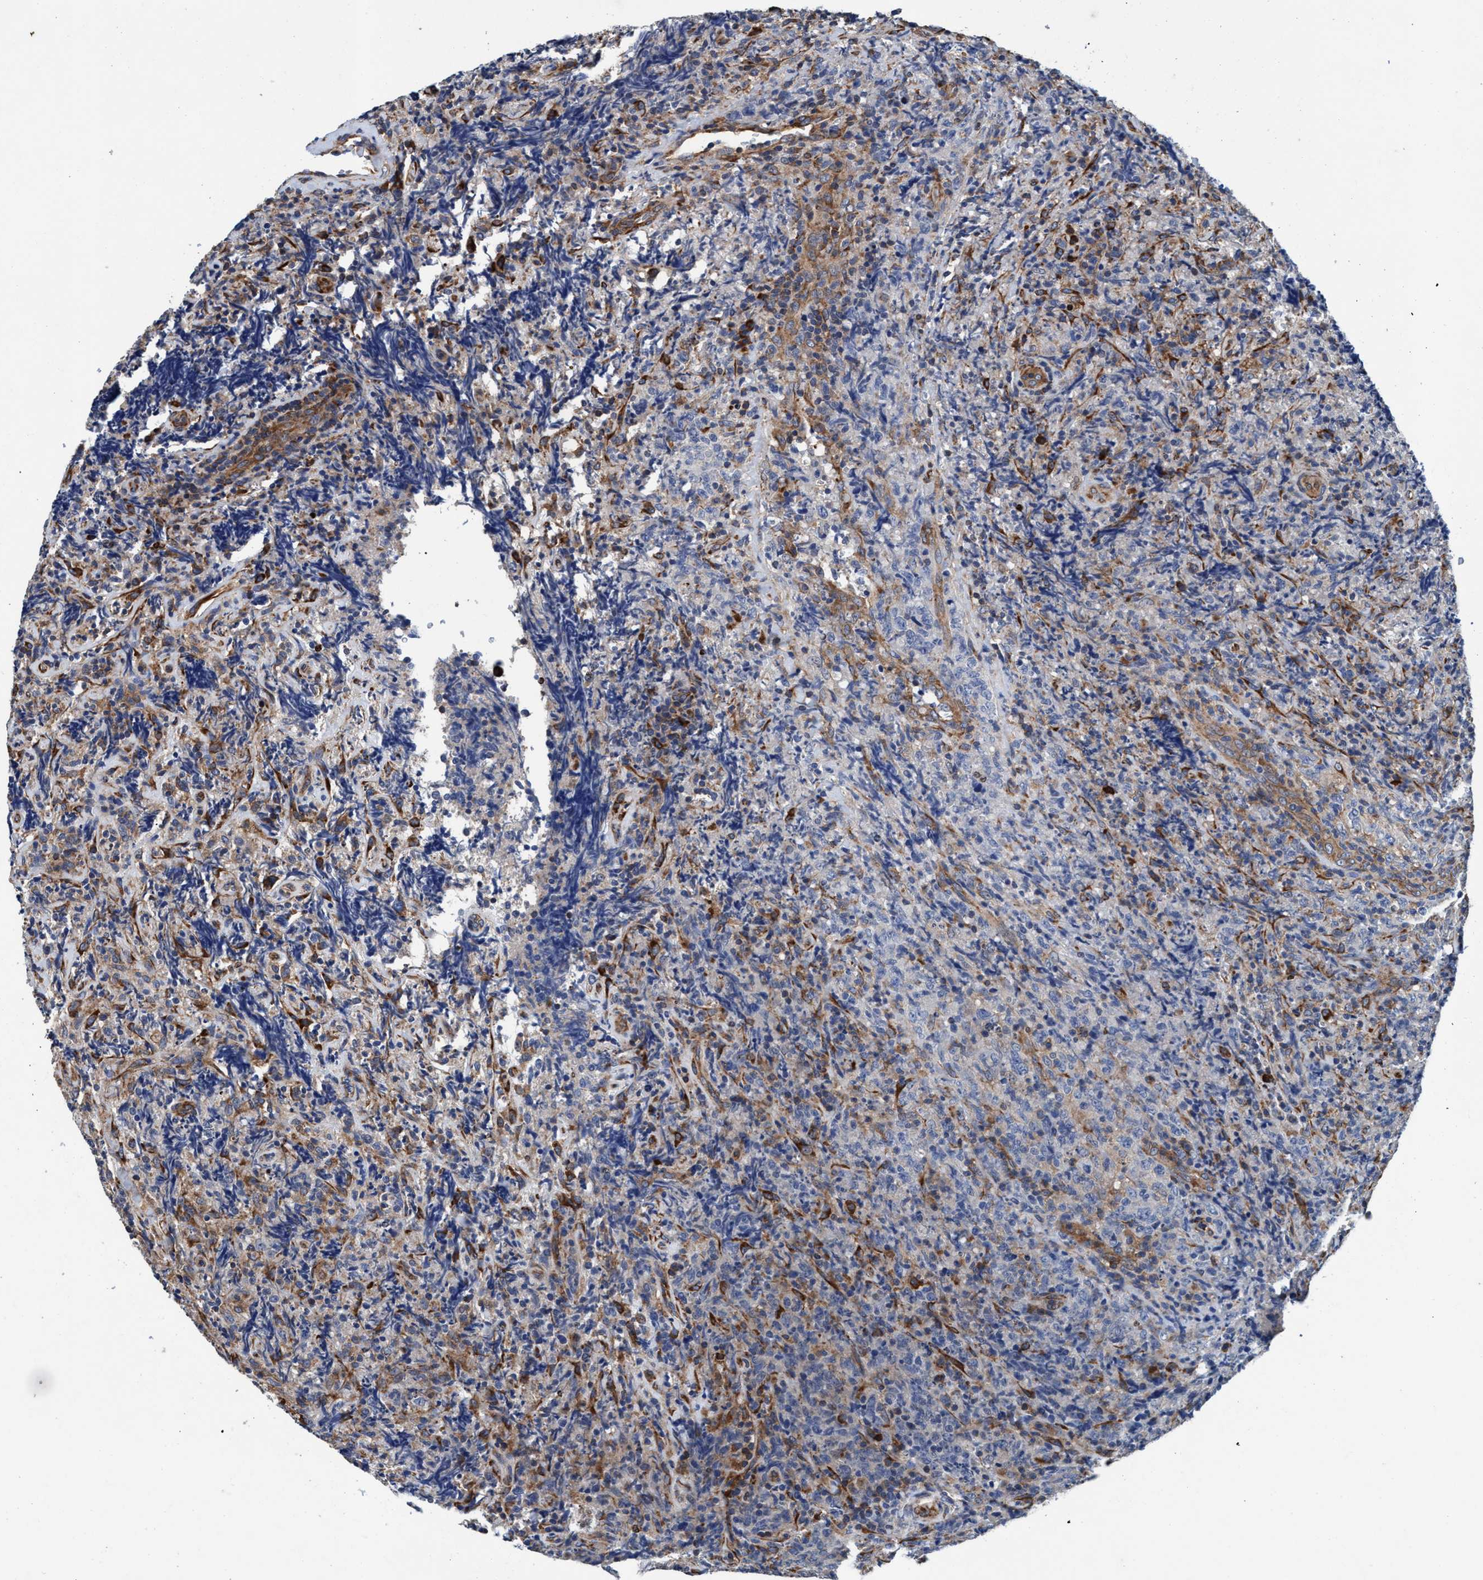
{"staining": {"intensity": "weak", "quantity": "<25%", "location": "cytoplasmic/membranous"}, "tissue": "lymphoma", "cell_type": "Tumor cells", "image_type": "cancer", "snomed": [{"axis": "morphology", "description": "Malignant lymphoma, non-Hodgkin's type, High grade"}, {"axis": "topography", "description": "Tonsil"}], "caption": "A high-resolution micrograph shows immunohistochemistry (IHC) staining of malignant lymphoma, non-Hodgkin's type (high-grade), which exhibits no significant expression in tumor cells. (DAB (3,3'-diaminobenzidine) immunohistochemistry (IHC), high magnification).", "gene": "ENDOG", "patient": {"sex": "female", "age": 36}}